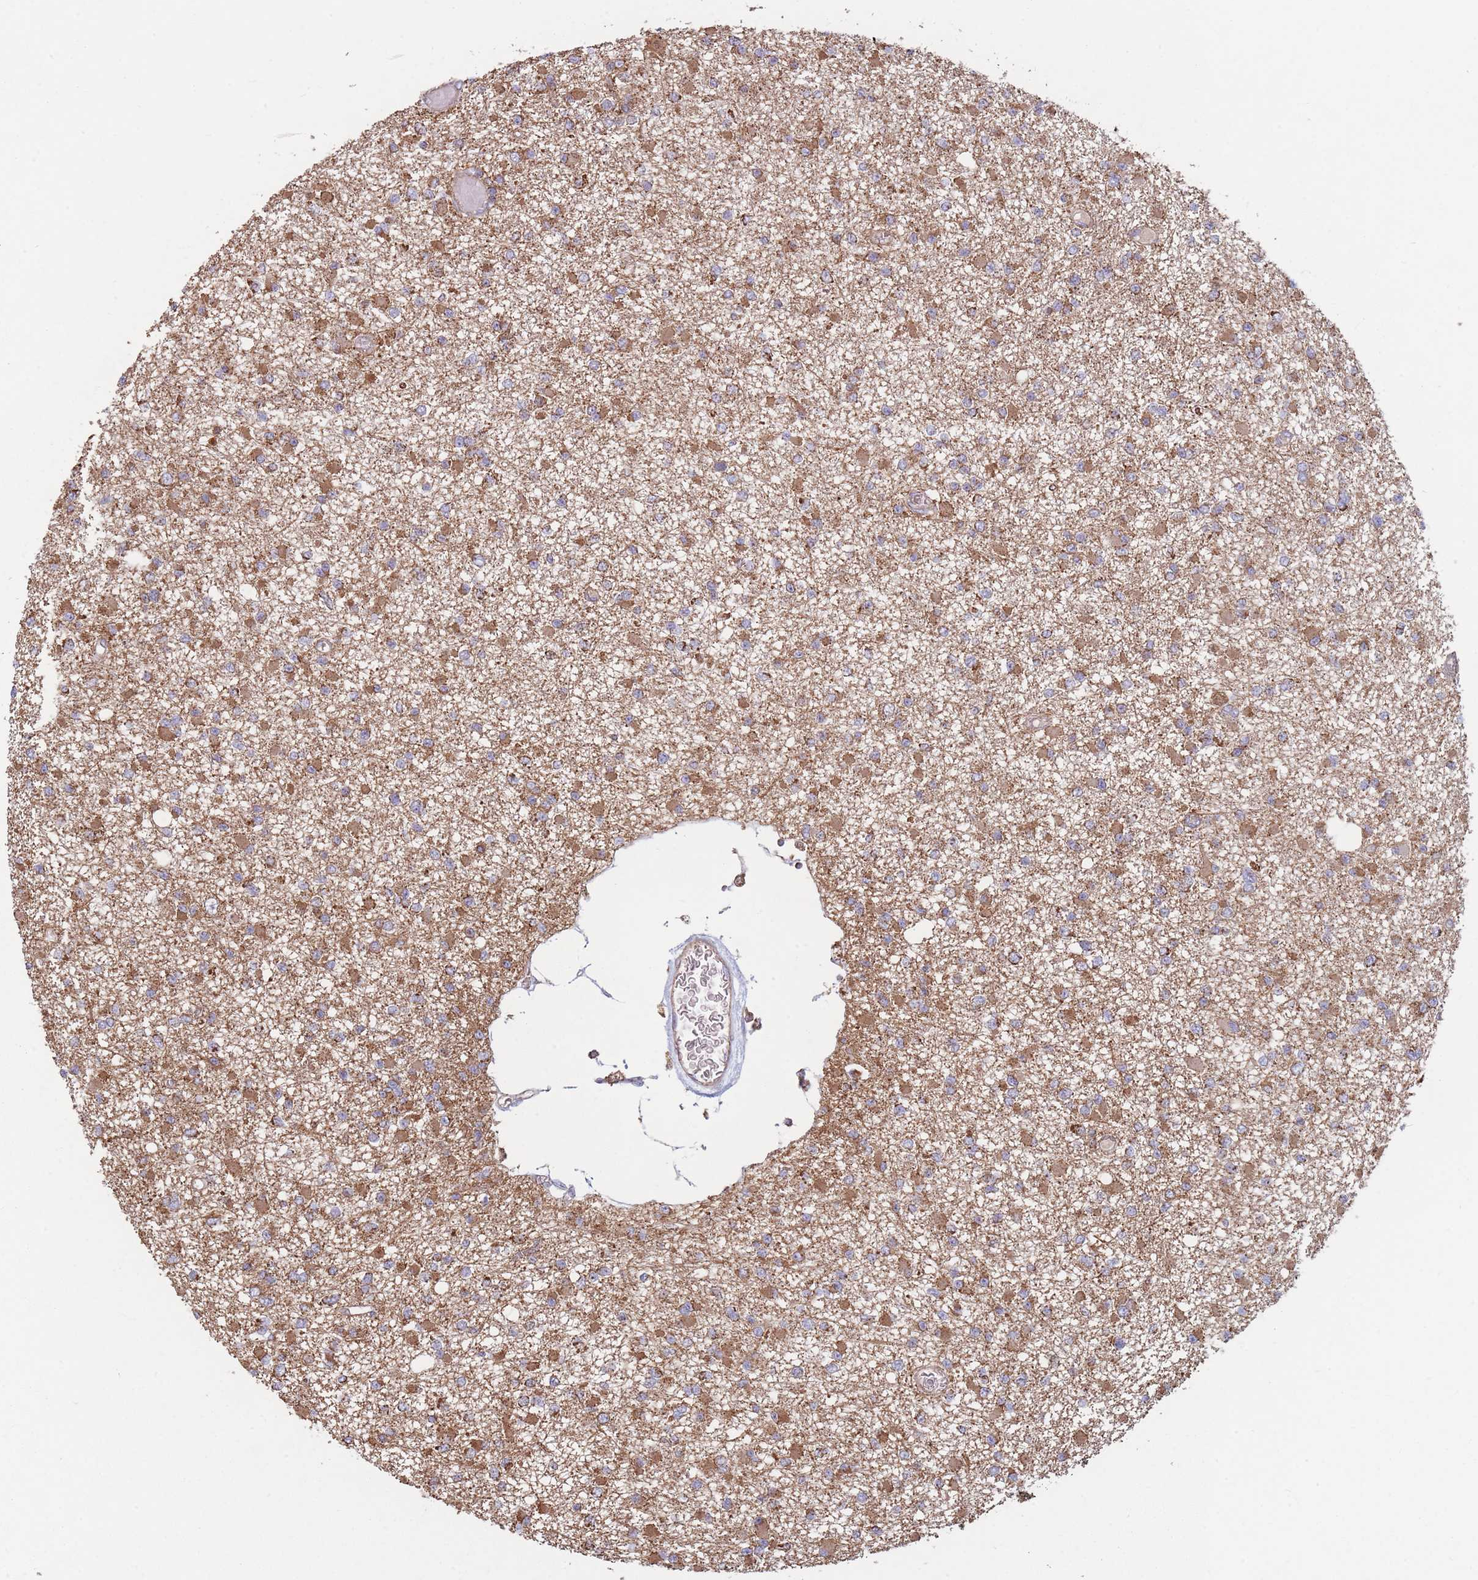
{"staining": {"intensity": "moderate", "quantity": ">75%", "location": "cytoplasmic/membranous"}, "tissue": "glioma", "cell_type": "Tumor cells", "image_type": "cancer", "snomed": [{"axis": "morphology", "description": "Glioma, malignant, Low grade"}, {"axis": "topography", "description": "Brain"}], "caption": "Protein expression analysis of human glioma reveals moderate cytoplasmic/membranous positivity in approximately >75% of tumor cells. The protein is stained brown, and the nuclei are stained in blue (DAB IHC with brightfield microscopy, high magnification).", "gene": "KIF16B", "patient": {"sex": "female", "age": 22}}